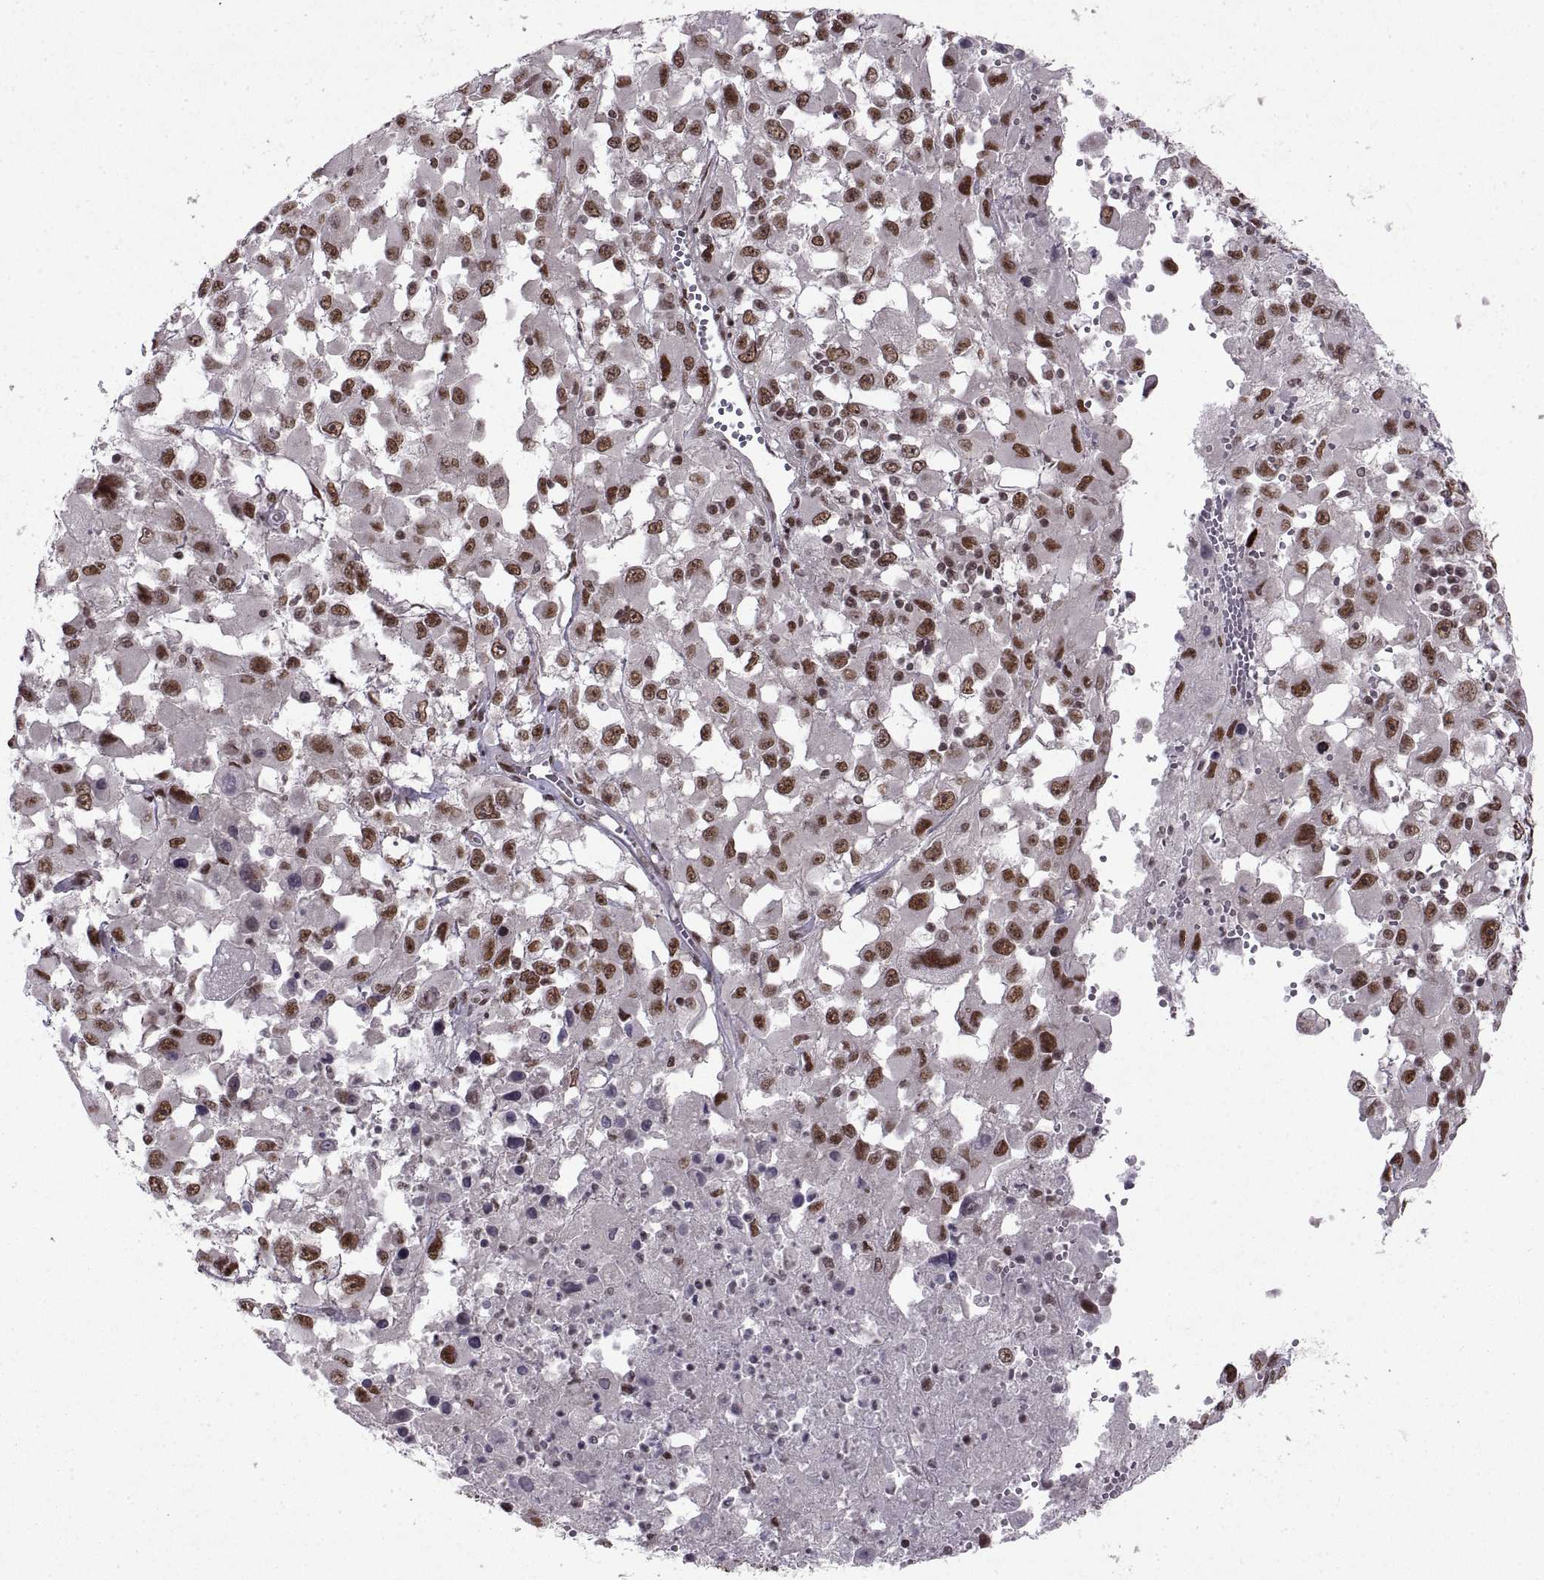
{"staining": {"intensity": "strong", "quantity": ">75%", "location": "nuclear"}, "tissue": "melanoma", "cell_type": "Tumor cells", "image_type": "cancer", "snomed": [{"axis": "morphology", "description": "Malignant melanoma, Metastatic site"}, {"axis": "topography", "description": "Soft tissue"}], "caption": "Immunohistochemical staining of melanoma exhibits high levels of strong nuclear positivity in approximately >75% of tumor cells. (Brightfield microscopy of DAB IHC at high magnification).", "gene": "MT1E", "patient": {"sex": "male", "age": 50}}